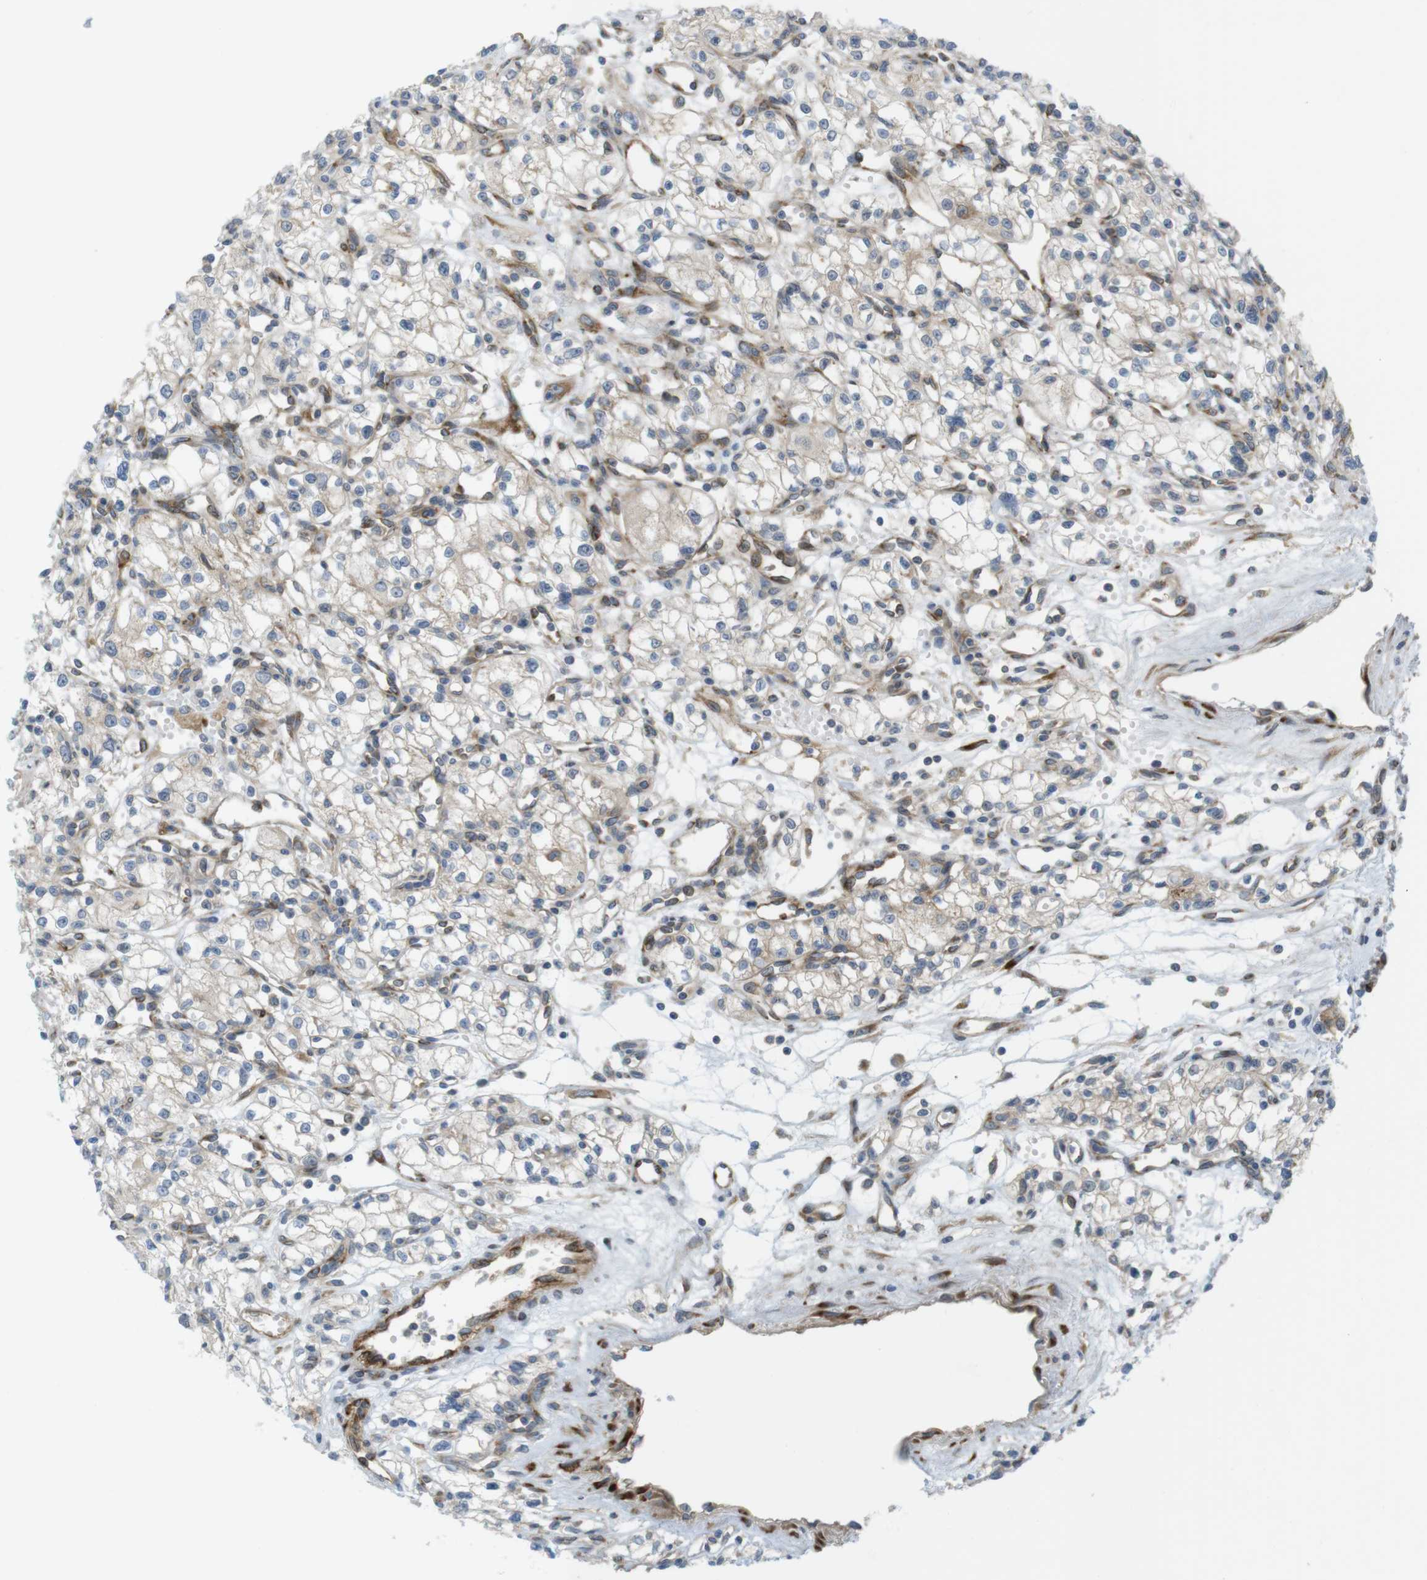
{"staining": {"intensity": "weak", "quantity": ">75%", "location": "cytoplasmic/membranous"}, "tissue": "renal cancer", "cell_type": "Tumor cells", "image_type": "cancer", "snomed": [{"axis": "morphology", "description": "Normal tissue, NOS"}, {"axis": "morphology", "description": "Adenocarcinoma, NOS"}, {"axis": "topography", "description": "Kidney"}], "caption": "Immunohistochemical staining of renal cancer (adenocarcinoma) reveals weak cytoplasmic/membranous protein staining in about >75% of tumor cells.", "gene": "GJC3", "patient": {"sex": "male", "age": 59}}